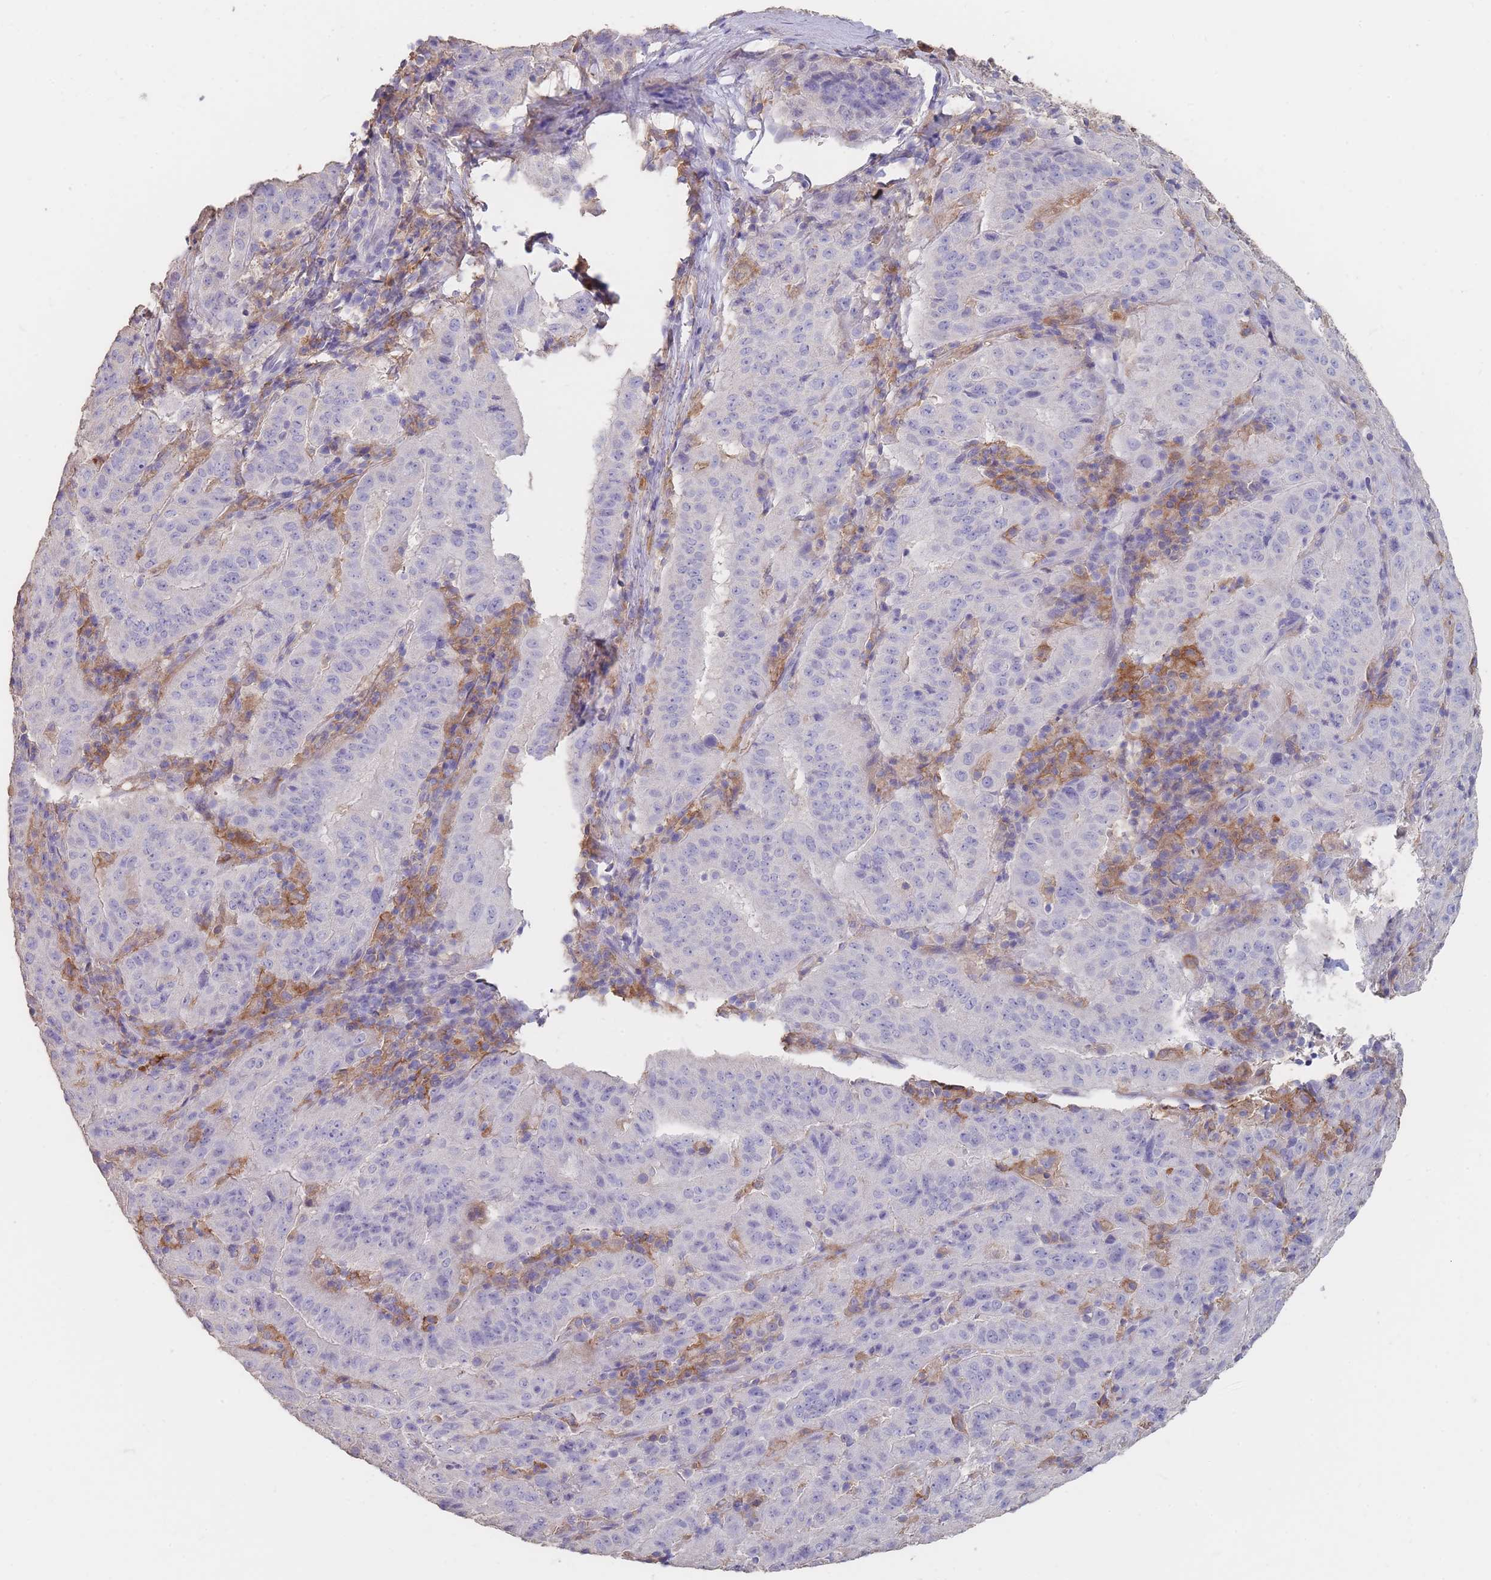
{"staining": {"intensity": "negative", "quantity": "none", "location": "none"}, "tissue": "pancreatic cancer", "cell_type": "Tumor cells", "image_type": "cancer", "snomed": [{"axis": "morphology", "description": "Adenocarcinoma, NOS"}, {"axis": "topography", "description": "Pancreas"}], "caption": "Tumor cells show no significant expression in pancreatic cancer (adenocarcinoma).", "gene": "CLEC12A", "patient": {"sex": "male", "age": 63}}